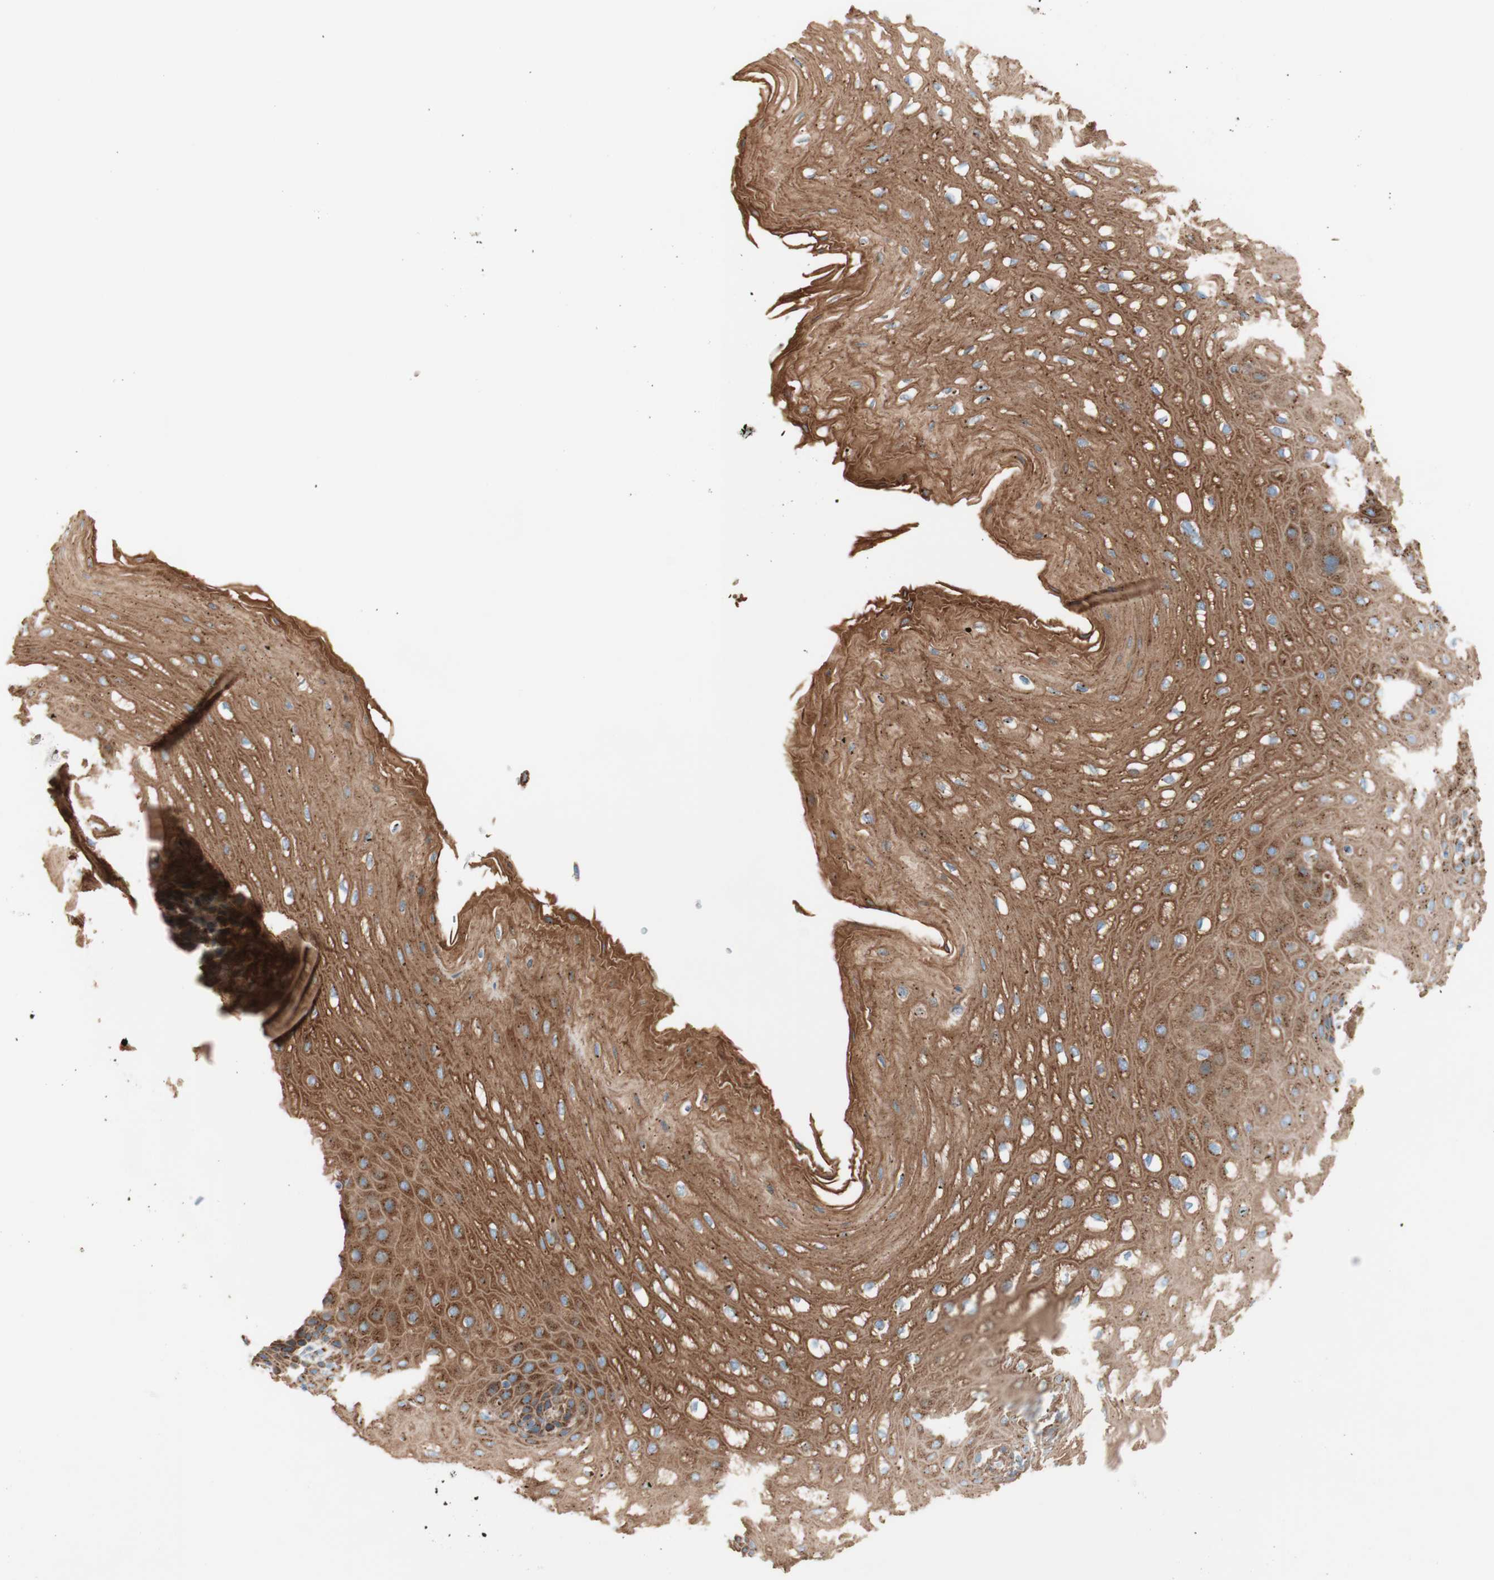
{"staining": {"intensity": "strong", "quantity": ">75%", "location": "cytoplasmic/membranous"}, "tissue": "esophagus", "cell_type": "Squamous epithelial cells", "image_type": "normal", "snomed": [{"axis": "morphology", "description": "Normal tissue, NOS"}, {"axis": "topography", "description": "Esophagus"}], "caption": "Esophagus stained with DAB (3,3'-diaminobenzidine) immunohistochemistry exhibits high levels of strong cytoplasmic/membranous positivity in approximately >75% of squamous epithelial cells. Nuclei are stained in blue.", "gene": "GOLGB1", "patient": {"sex": "male", "age": 54}}